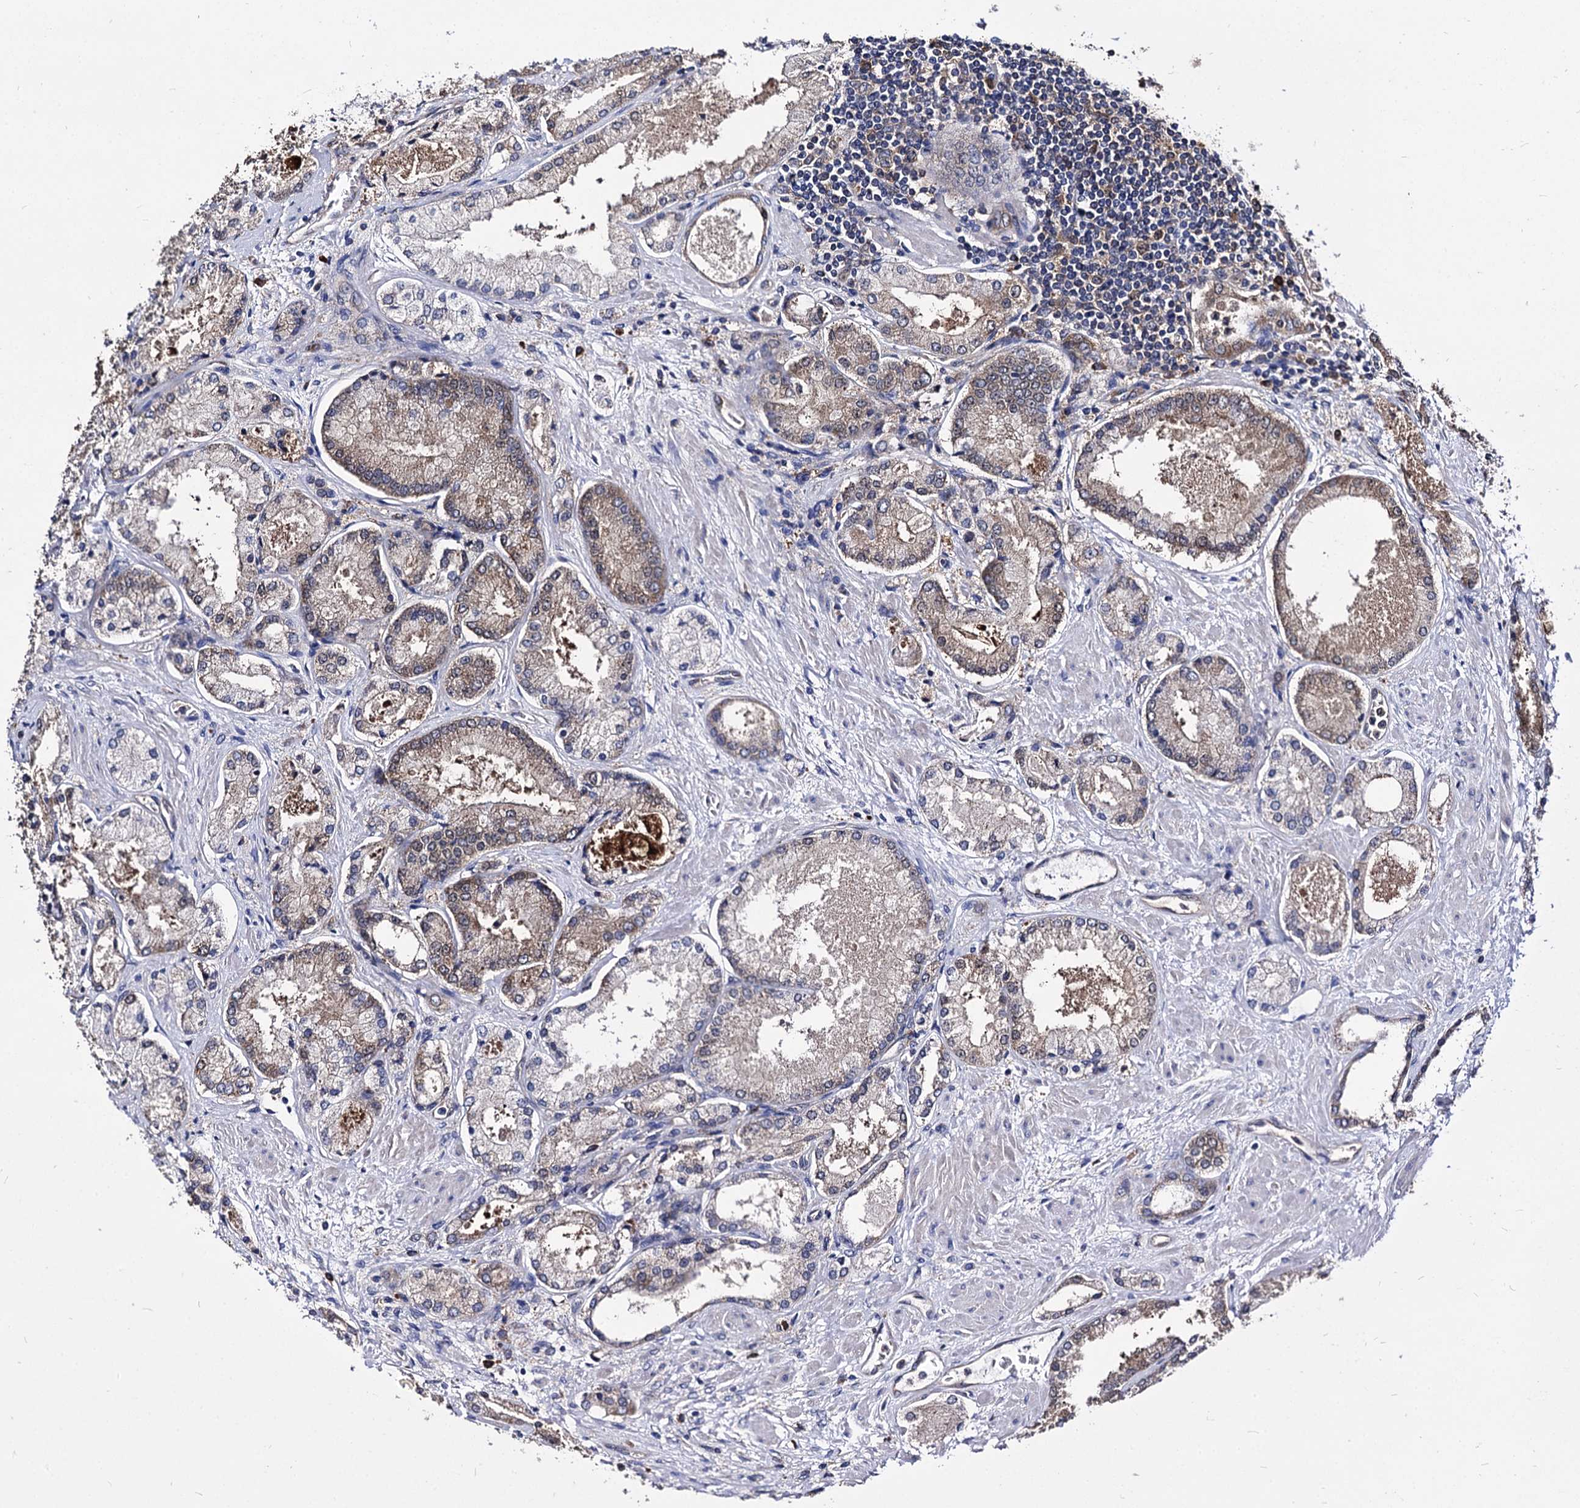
{"staining": {"intensity": "weak", "quantity": "25%-75%", "location": "cytoplasmic/membranous"}, "tissue": "prostate cancer", "cell_type": "Tumor cells", "image_type": "cancer", "snomed": [{"axis": "morphology", "description": "Adenocarcinoma, Low grade"}, {"axis": "topography", "description": "Prostate"}], "caption": "DAB (3,3'-diaminobenzidine) immunohistochemical staining of human prostate cancer (adenocarcinoma (low-grade)) demonstrates weak cytoplasmic/membranous protein staining in about 25%-75% of tumor cells.", "gene": "NME1", "patient": {"sex": "male", "age": 74}}